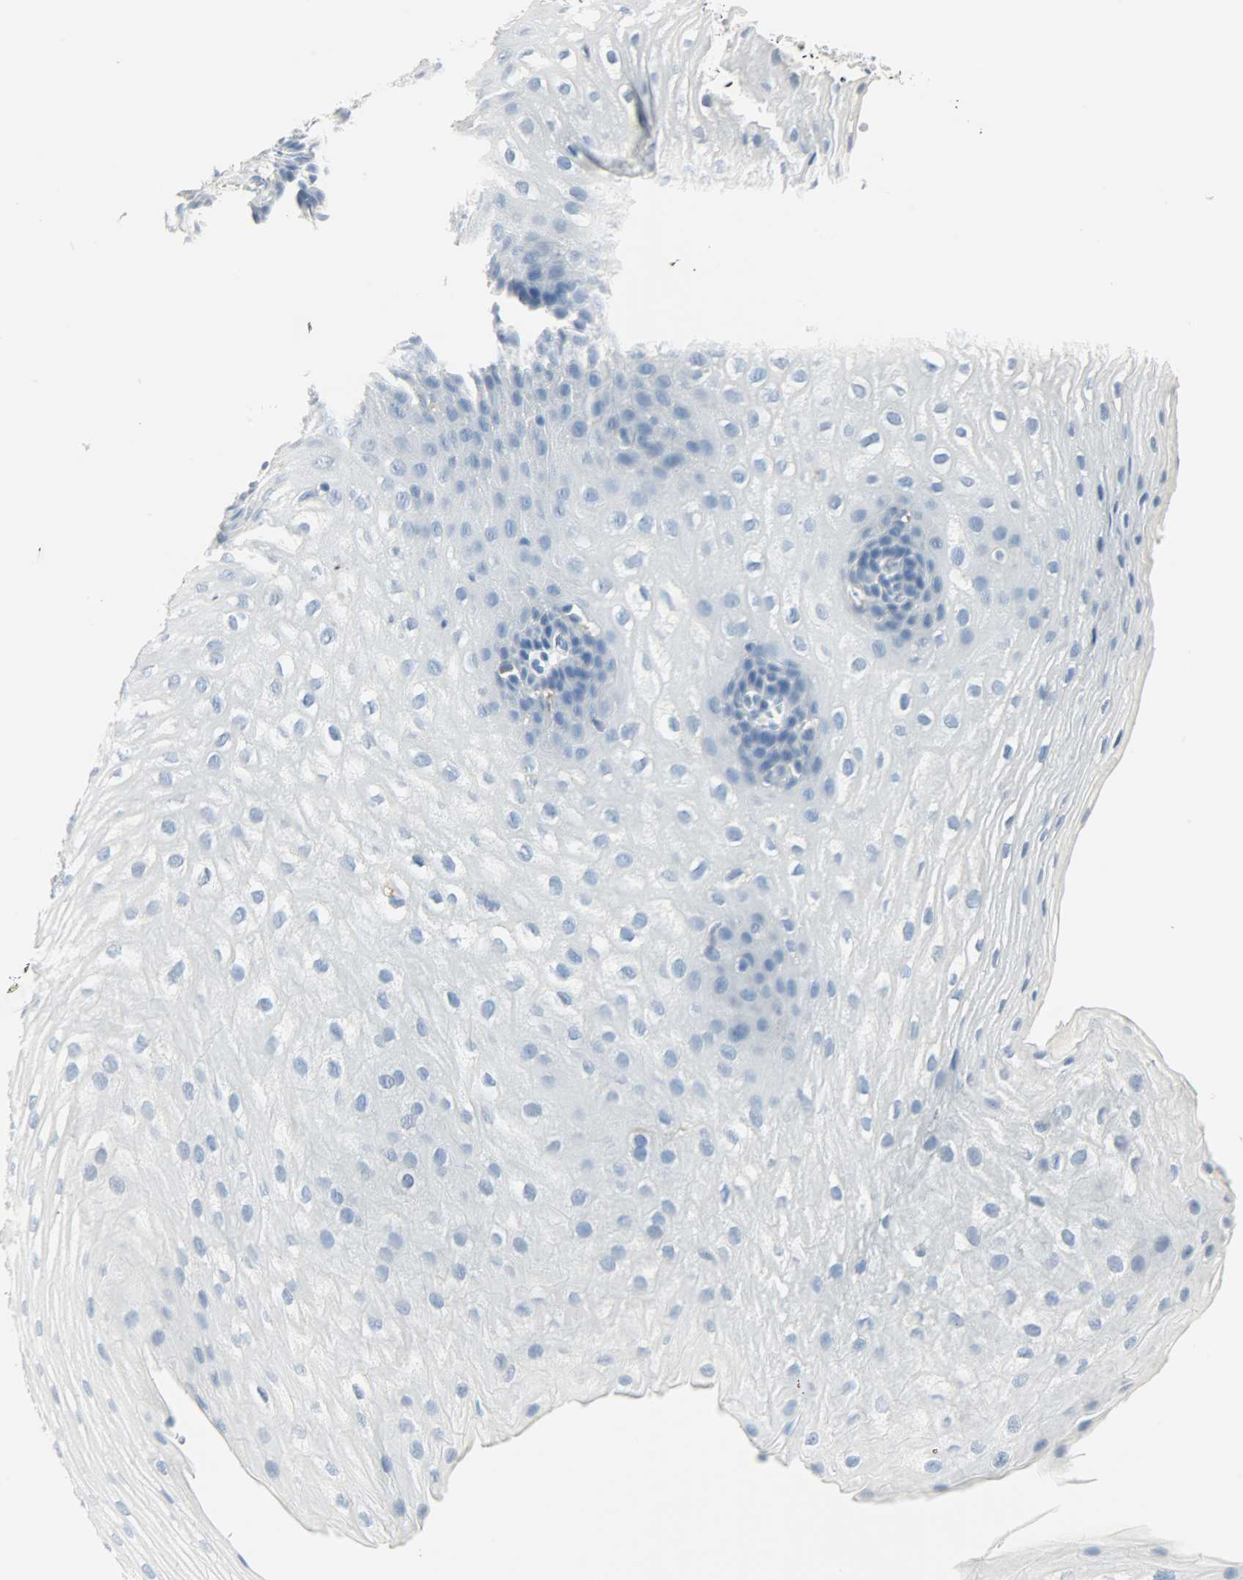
{"staining": {"intensity": "negative", "quantity": "none", "location": "none"}, "tissue": "esophagus", "cell_type": "Squamous epithelial cells", "image_type": "normal", "snomed": [{"axis": "morphology", "description": "Normal tissue, NOS"}, {"axis": "topography", "description": "Esophagus"}], "caption": "There is no significant expression in squamous epithelial cells of esophagus. The staining was performed using DAB to visualize the protein expression in brown, while the nuclei were stained in blue with hematoxylin (Magnification: 20x).", "gene": "PTPN6", "patient": {"sex": "male", "age": 48}}